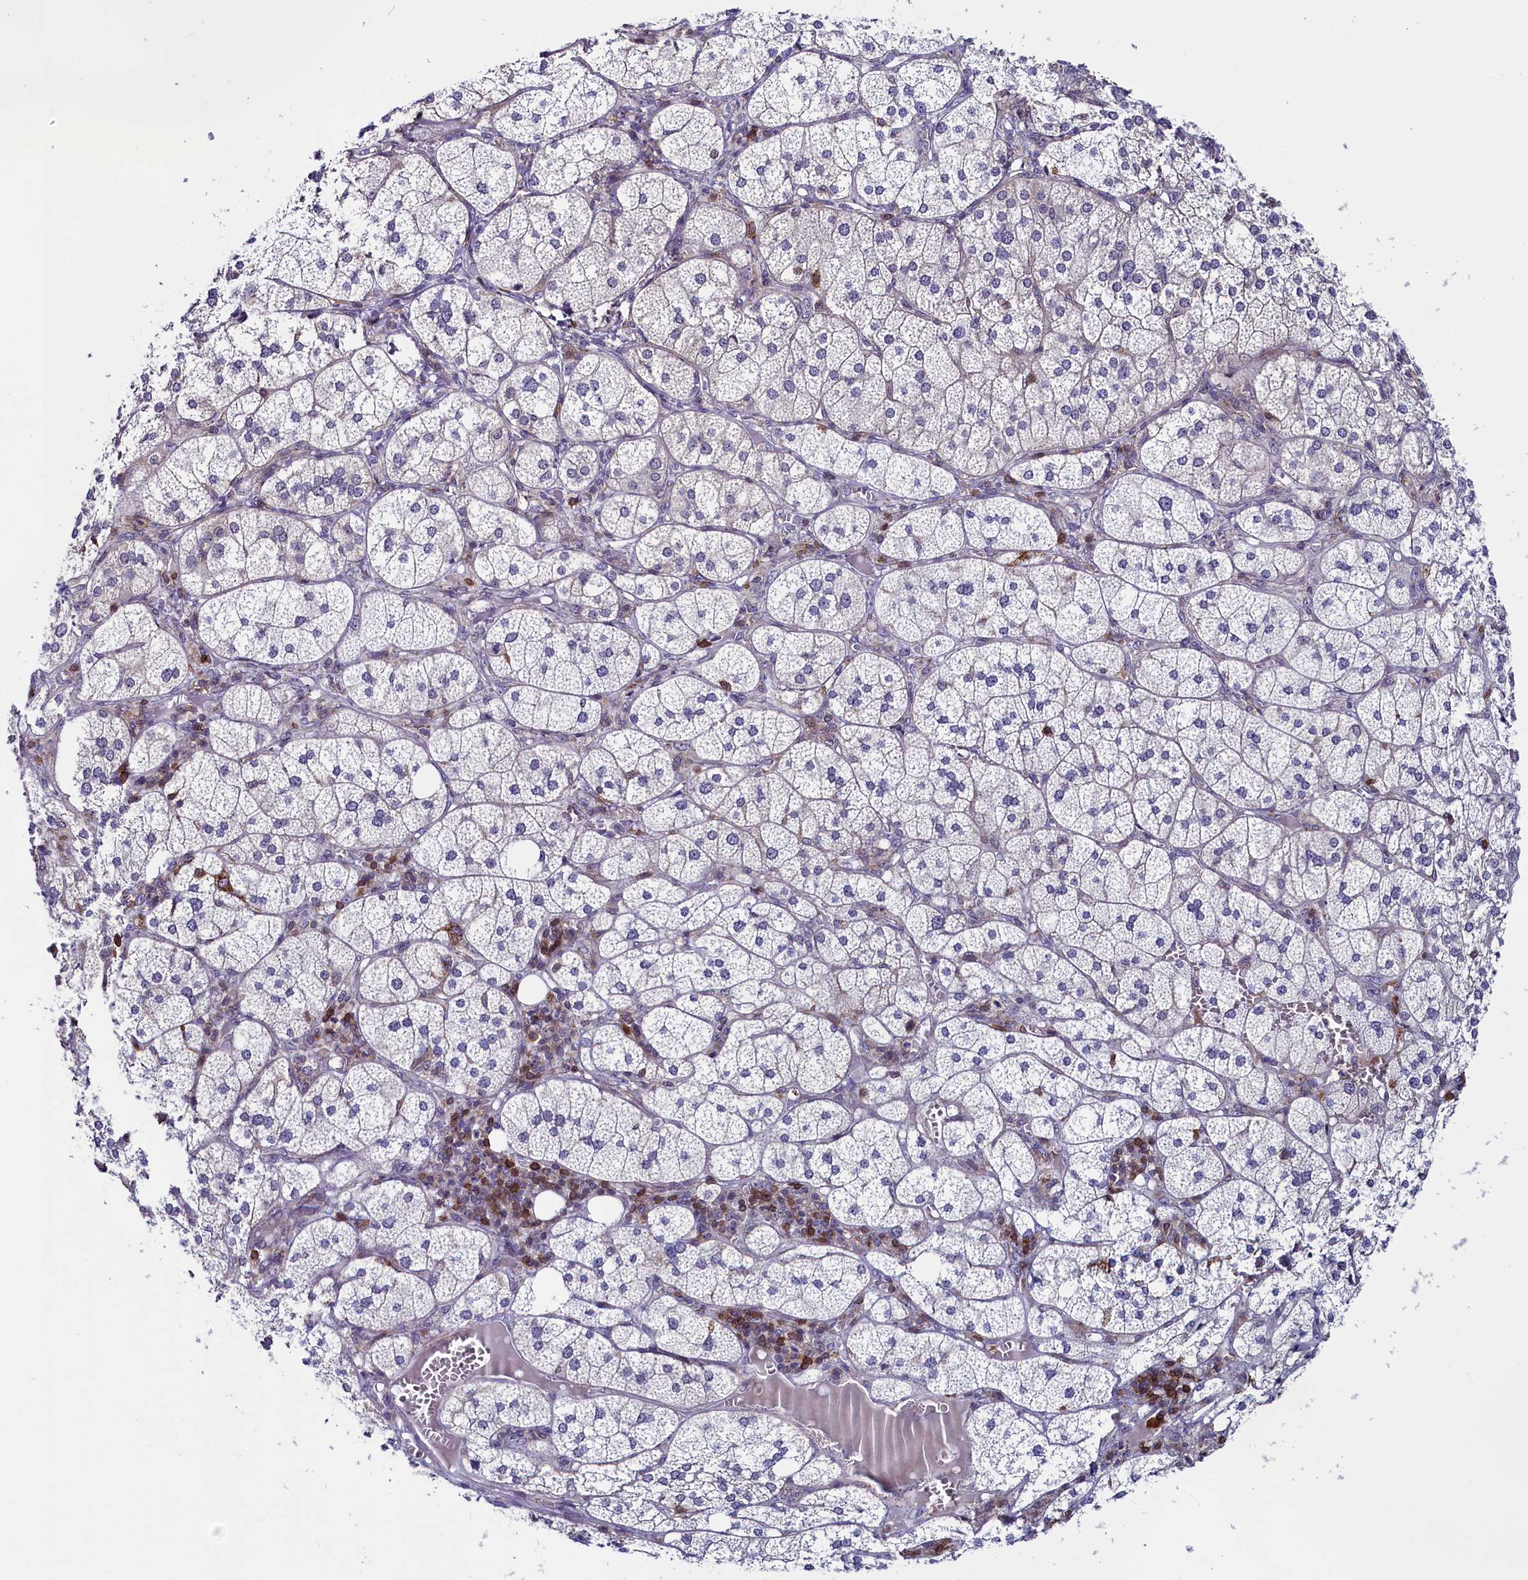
{"staining": {"intensity": "moderate", "quantity": "<25%", "location": "cytoplasmic/membranous,nuclear"}, "tissue": "adrenal gland", "cell_type": "Glandular cells", "image_type": "normal", "snomed": [{"axis": "morphology", "description": "Normal tissue, NOS"}, {"axis": "topography", "description": "Adrenal gland"}], "caption": "Brown immunohistochemical staining in benign adrenal gland reveals moderate cytoplasmic/membranous,nuclear positivity in approximately <25% of glandular cells. (Brightfield microscopy of DAB IHC at high magnification).", "gene": "CIAPIN1", "patient": {"sex": "female", "age": 61}}